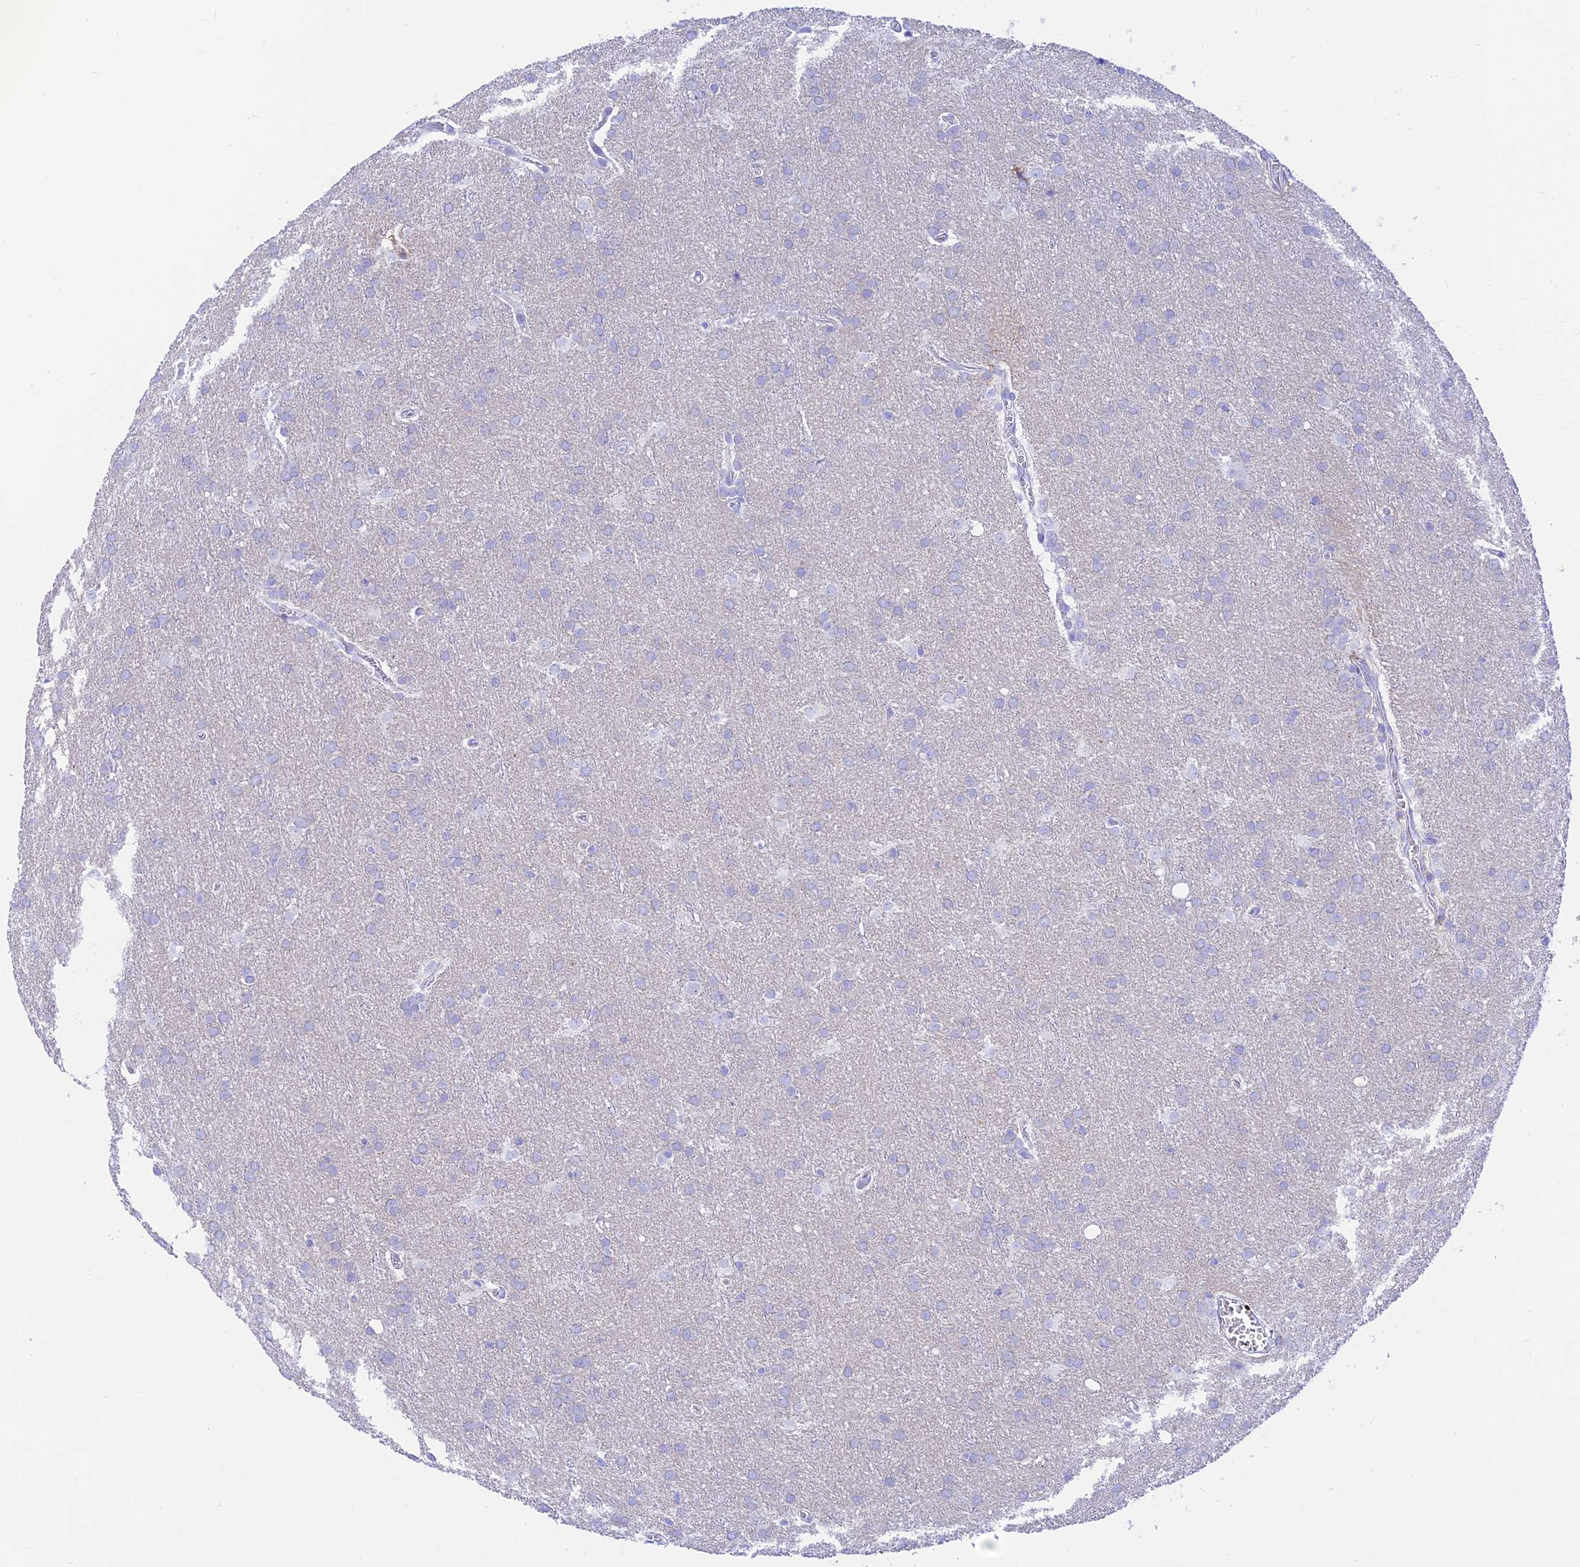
{"staining": {"intensity": "negative", "quantity": "none", "location": "none"}, "tissue": "glioma", "cell_type": "Tumor cells", "image_type": "cancer", "snomed": [{"axis": "morphology", "description": "Glioma, malignant, Low grade"}, {"axis": "topography", "description": "Brain"}], "caption": "Malignant glioma (low-grade) was stained to show a protein in brown. There is no significant staining in tumor cells.", "gene": "PRNP", "patient": {"sex": "female", "age": 32}}